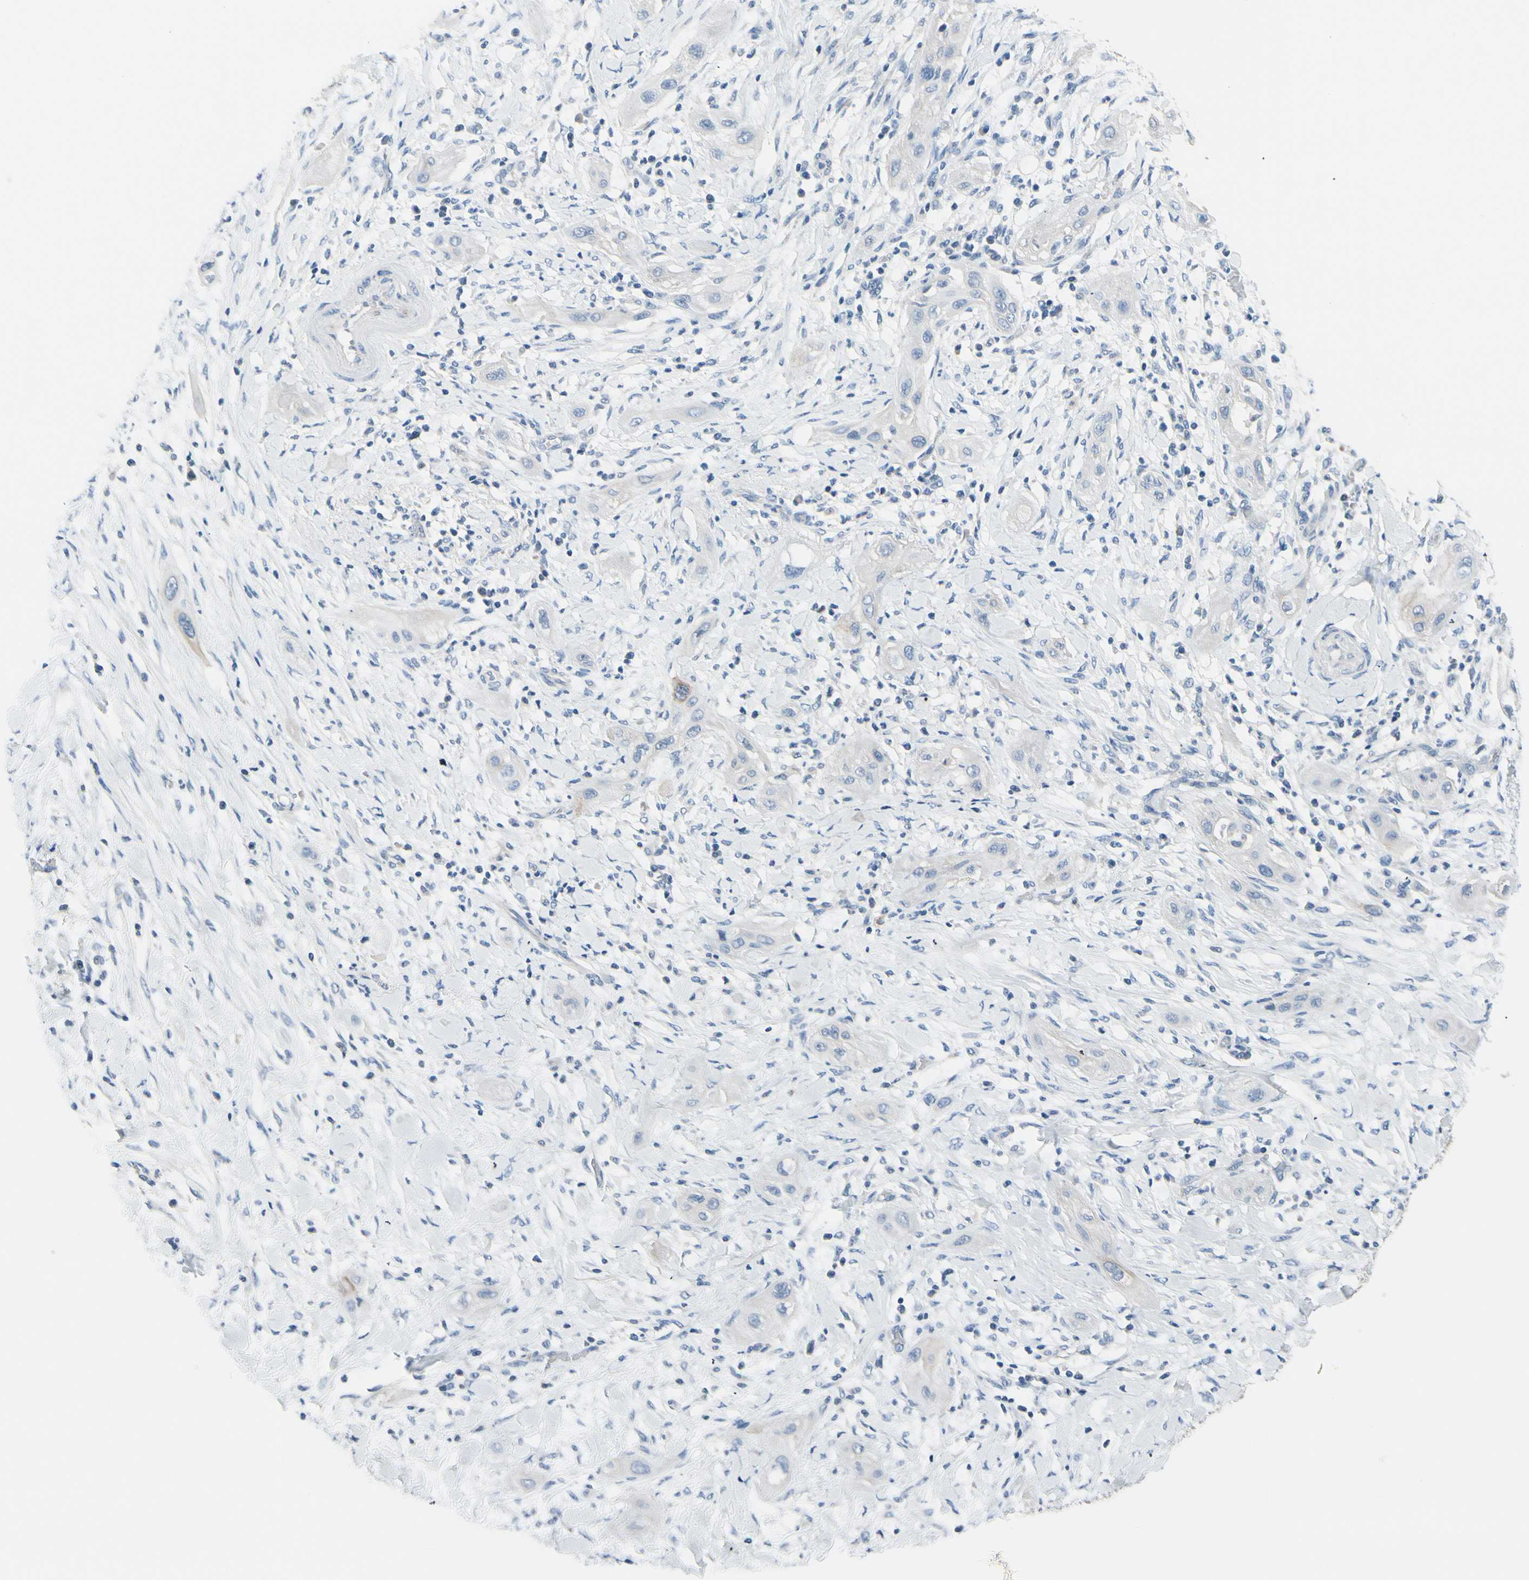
{"staining": {"intensity": "negative", "quantity": "none", "location": "none"}, "tissue": "lung cancer", "cell_type": "Tumor cells", "image_type": "cancer", "snomed": [{"axis": "morphology", "description": "Squamous cell carcinoma, NOS"}, {"axis": "topography", "description": "Lung"}], "caption": "Human lung cancer stained for a protein using IHC exhibits no staining in tumor cells.", "gene": "CKAP2", "patient": {"sex": "female", "age": 47}}